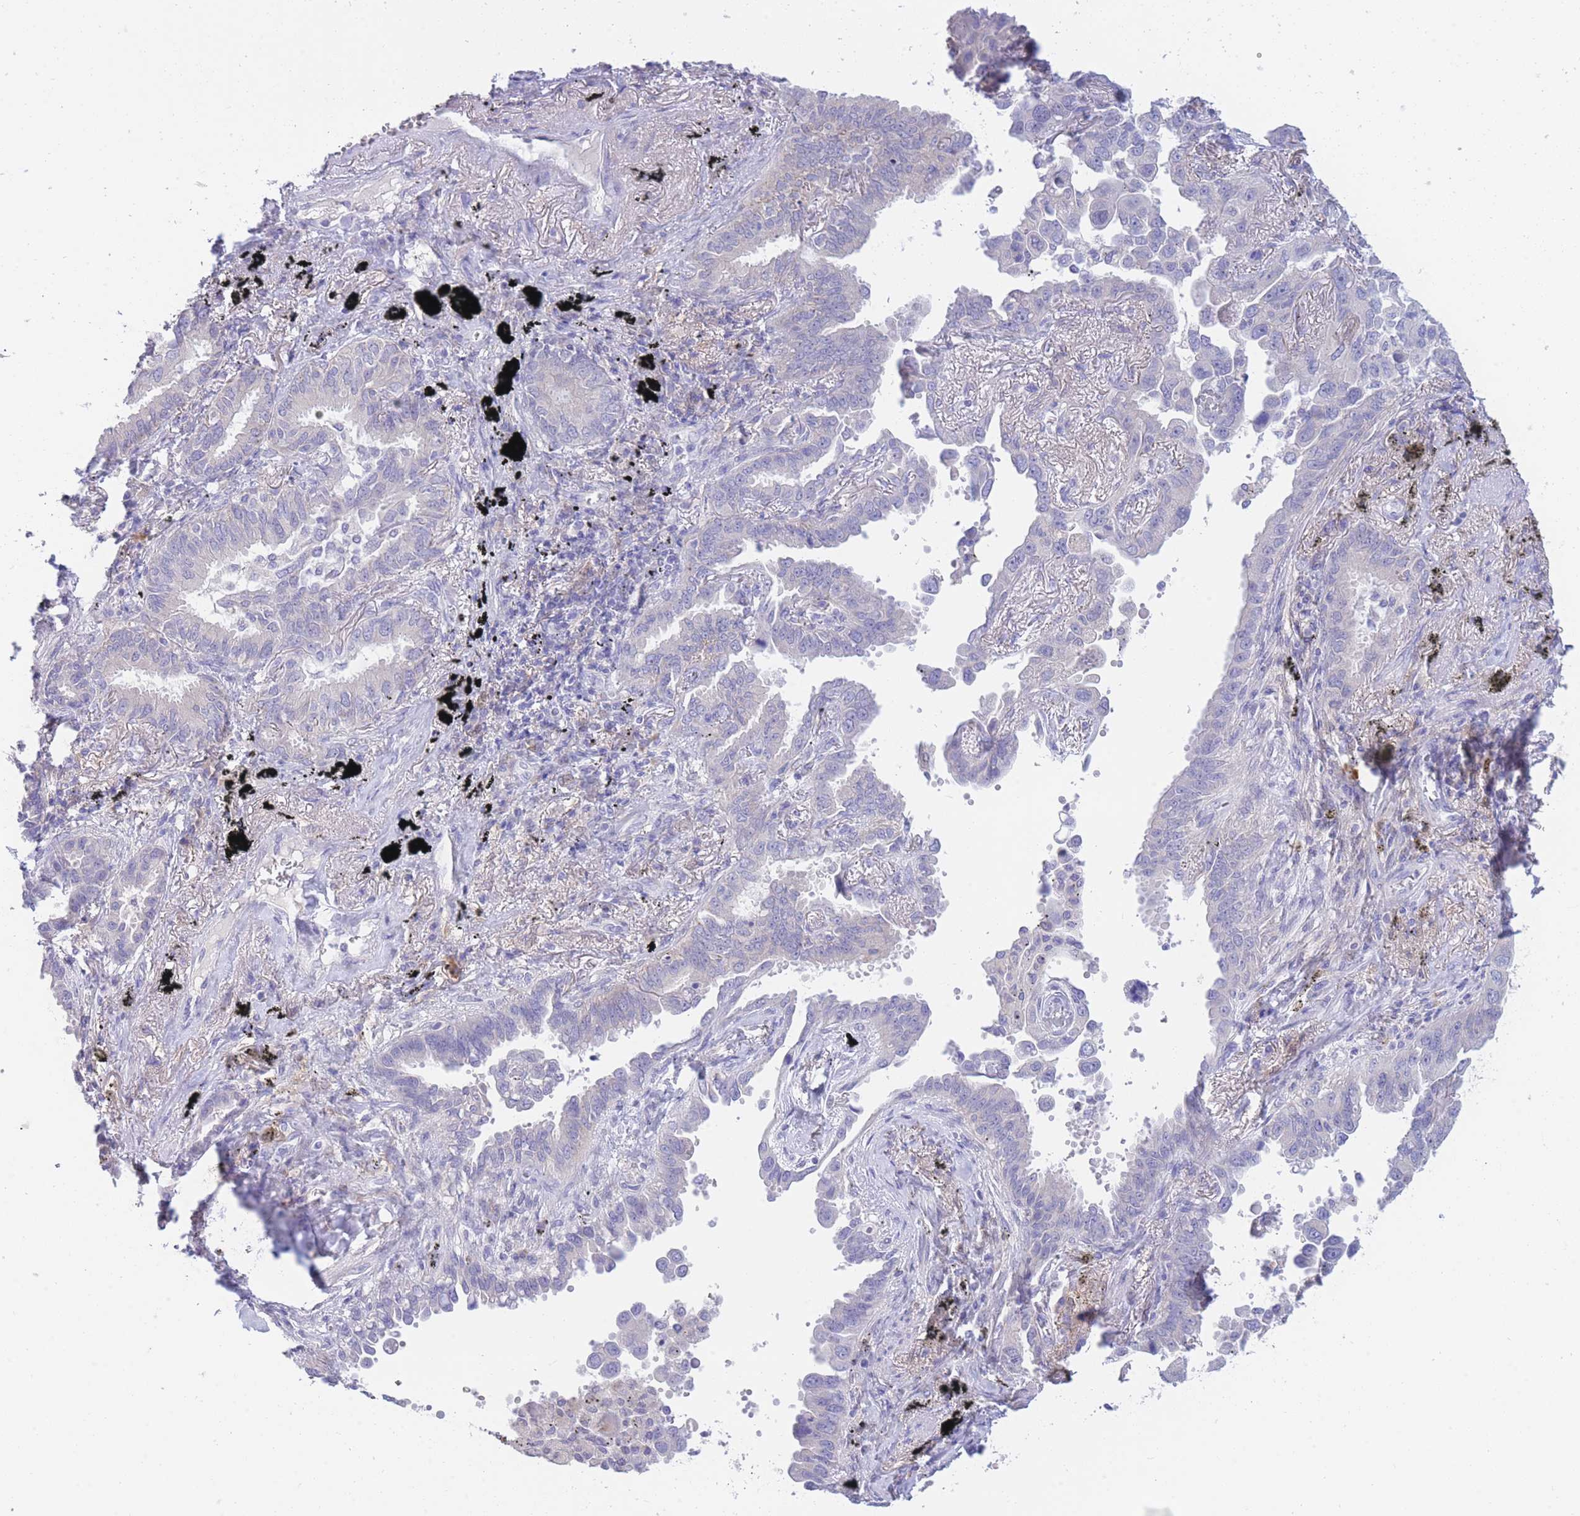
{"staining": {"intensity": "negative", "quantity": "none", "location": "none"}, "tissue": "lung cancer", "cell_type": "Tumor cells", "image_type": "cancer", "snomed": [{"axis": "morphology", "description": "Adenocarcinoma, NOS"}, {"axis": "topography", "description": "Lung"}], "caption": "DAB immunohistochemical staining of lung cancer shows no significant positivity in tumor cells.", "gene": "PCDHB3", "patient": {"sex": "male", "age": 67}}